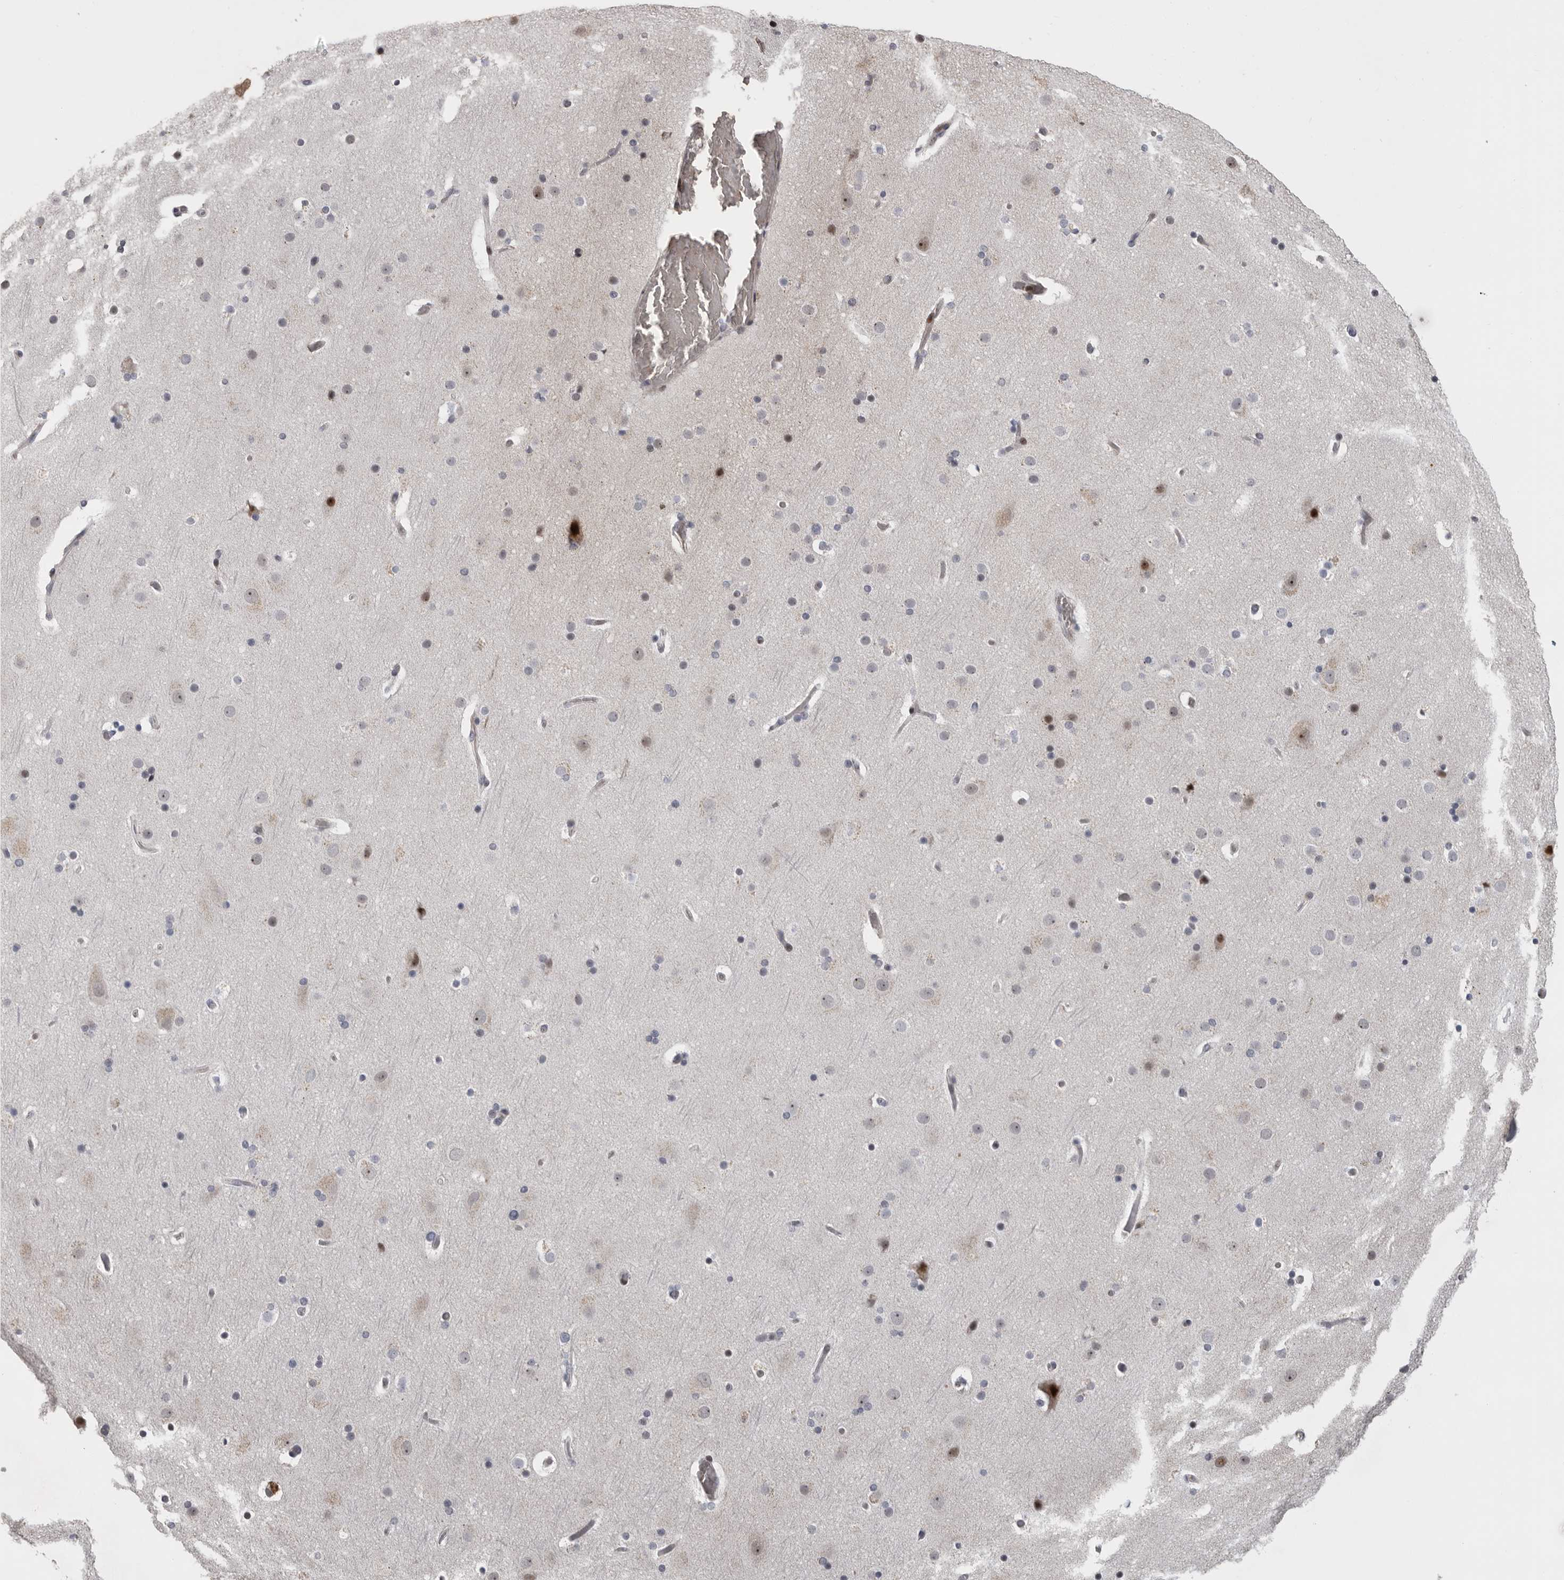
{"staining": {"intensity": "negative", "quantity": "none", "location": "none"}, "tissue": "cerebral cortex", "cell_type": "Endothelial cells", "image_type": "normal", "snomed": [{"axis": "morphology", "description": "Normal tissue, NOS"}, {"axis": "topography", "description": "Cerebral cortex"}], "caption": "The micrograph exhibits no significant positivity in endothelial cells of cerebral cortex.", "gene": "PCMTD1", "patient": {"sex": "male", "age": 57}}